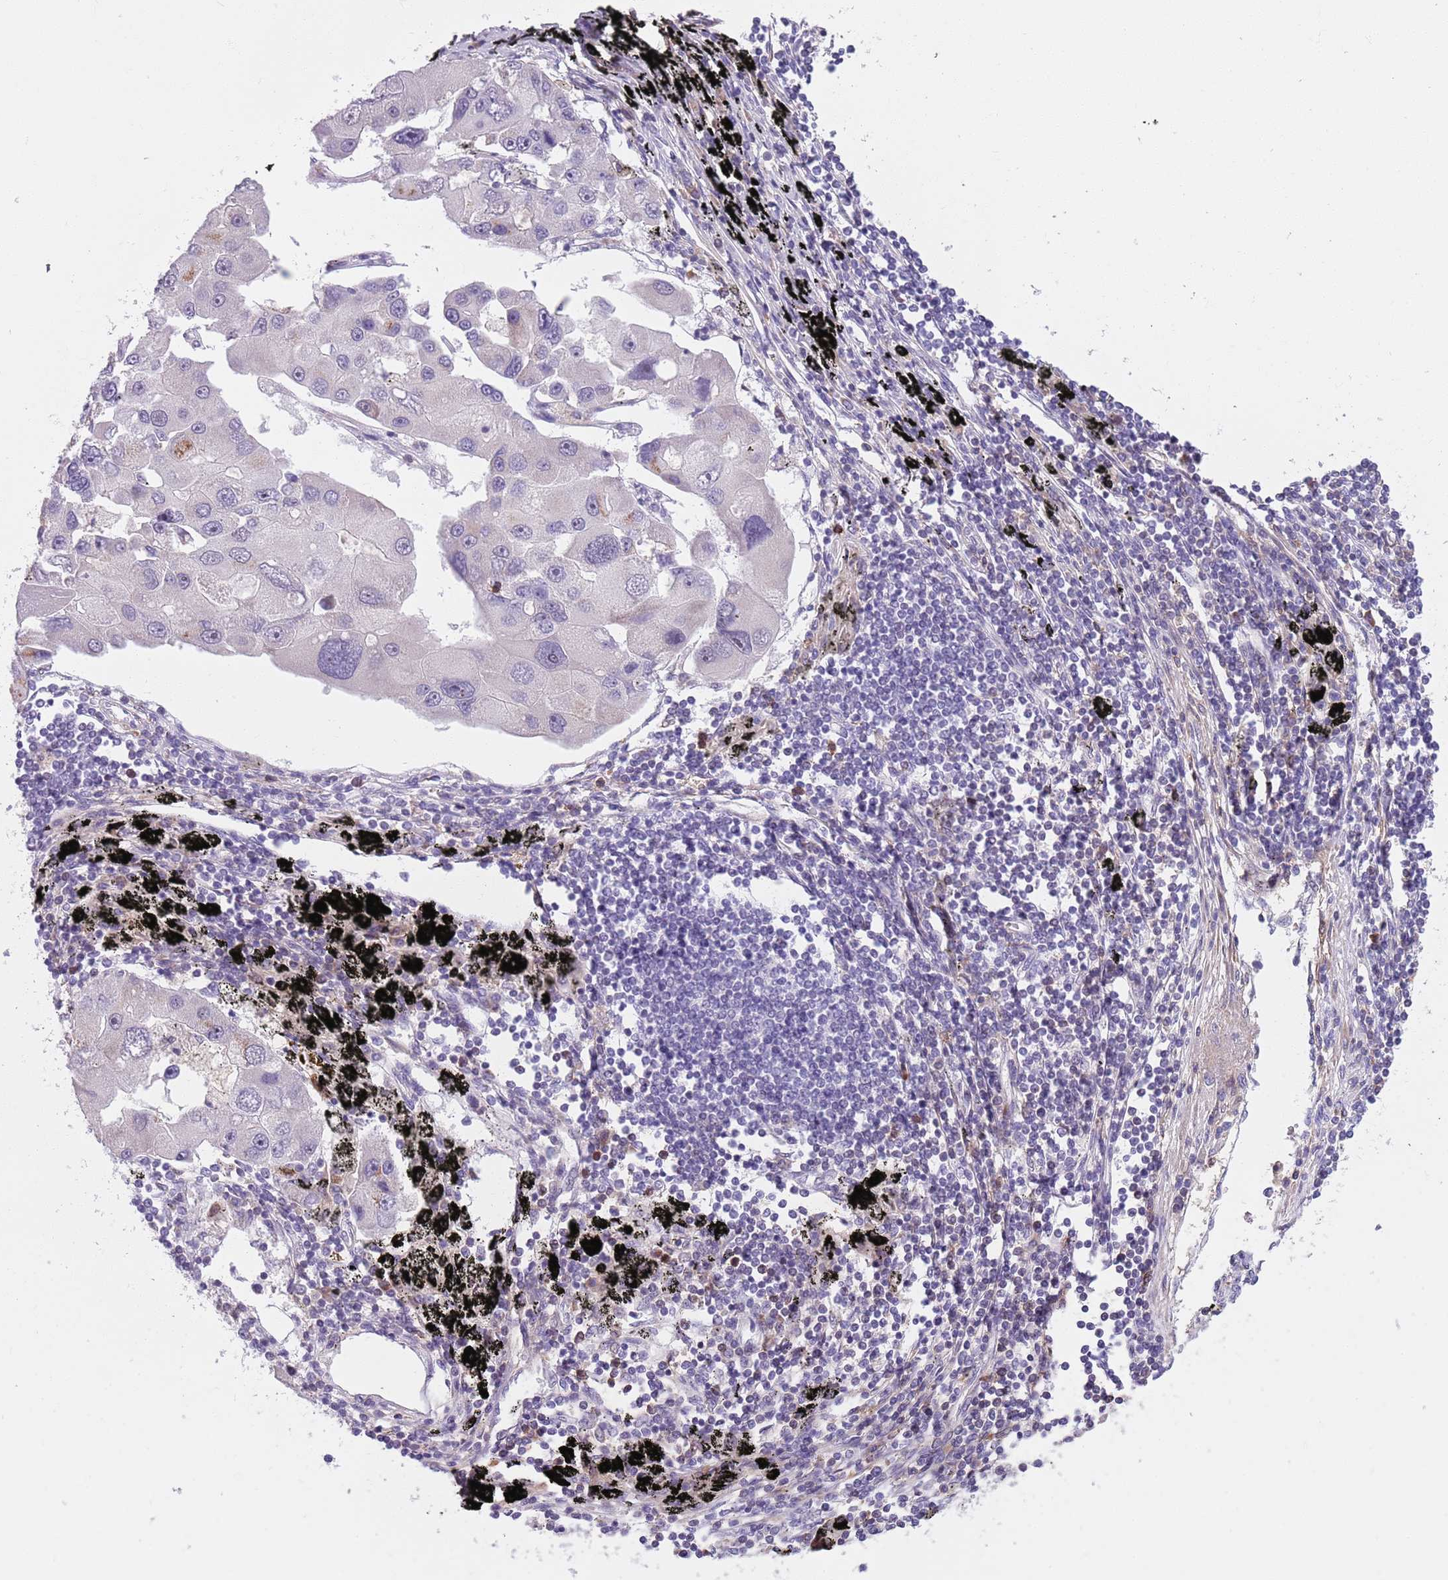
{"staining": {"intensity": "negative", "quantity": "none", "location": "none"}, "tissue": "lung cancer", "cell_type": "Tumor cells", "image_type": "cancer", "snomed": [{"axis": "morphology", "description": "Adenocarcinoma, NOS"}, {"axis": "topography", "description": "Lung"}], "caption": "Tumor cells show no significant protein positivity in adenocarcinoma (lung).", "gene": "JAML", "patient": {"sex": "female", "age": 54}}